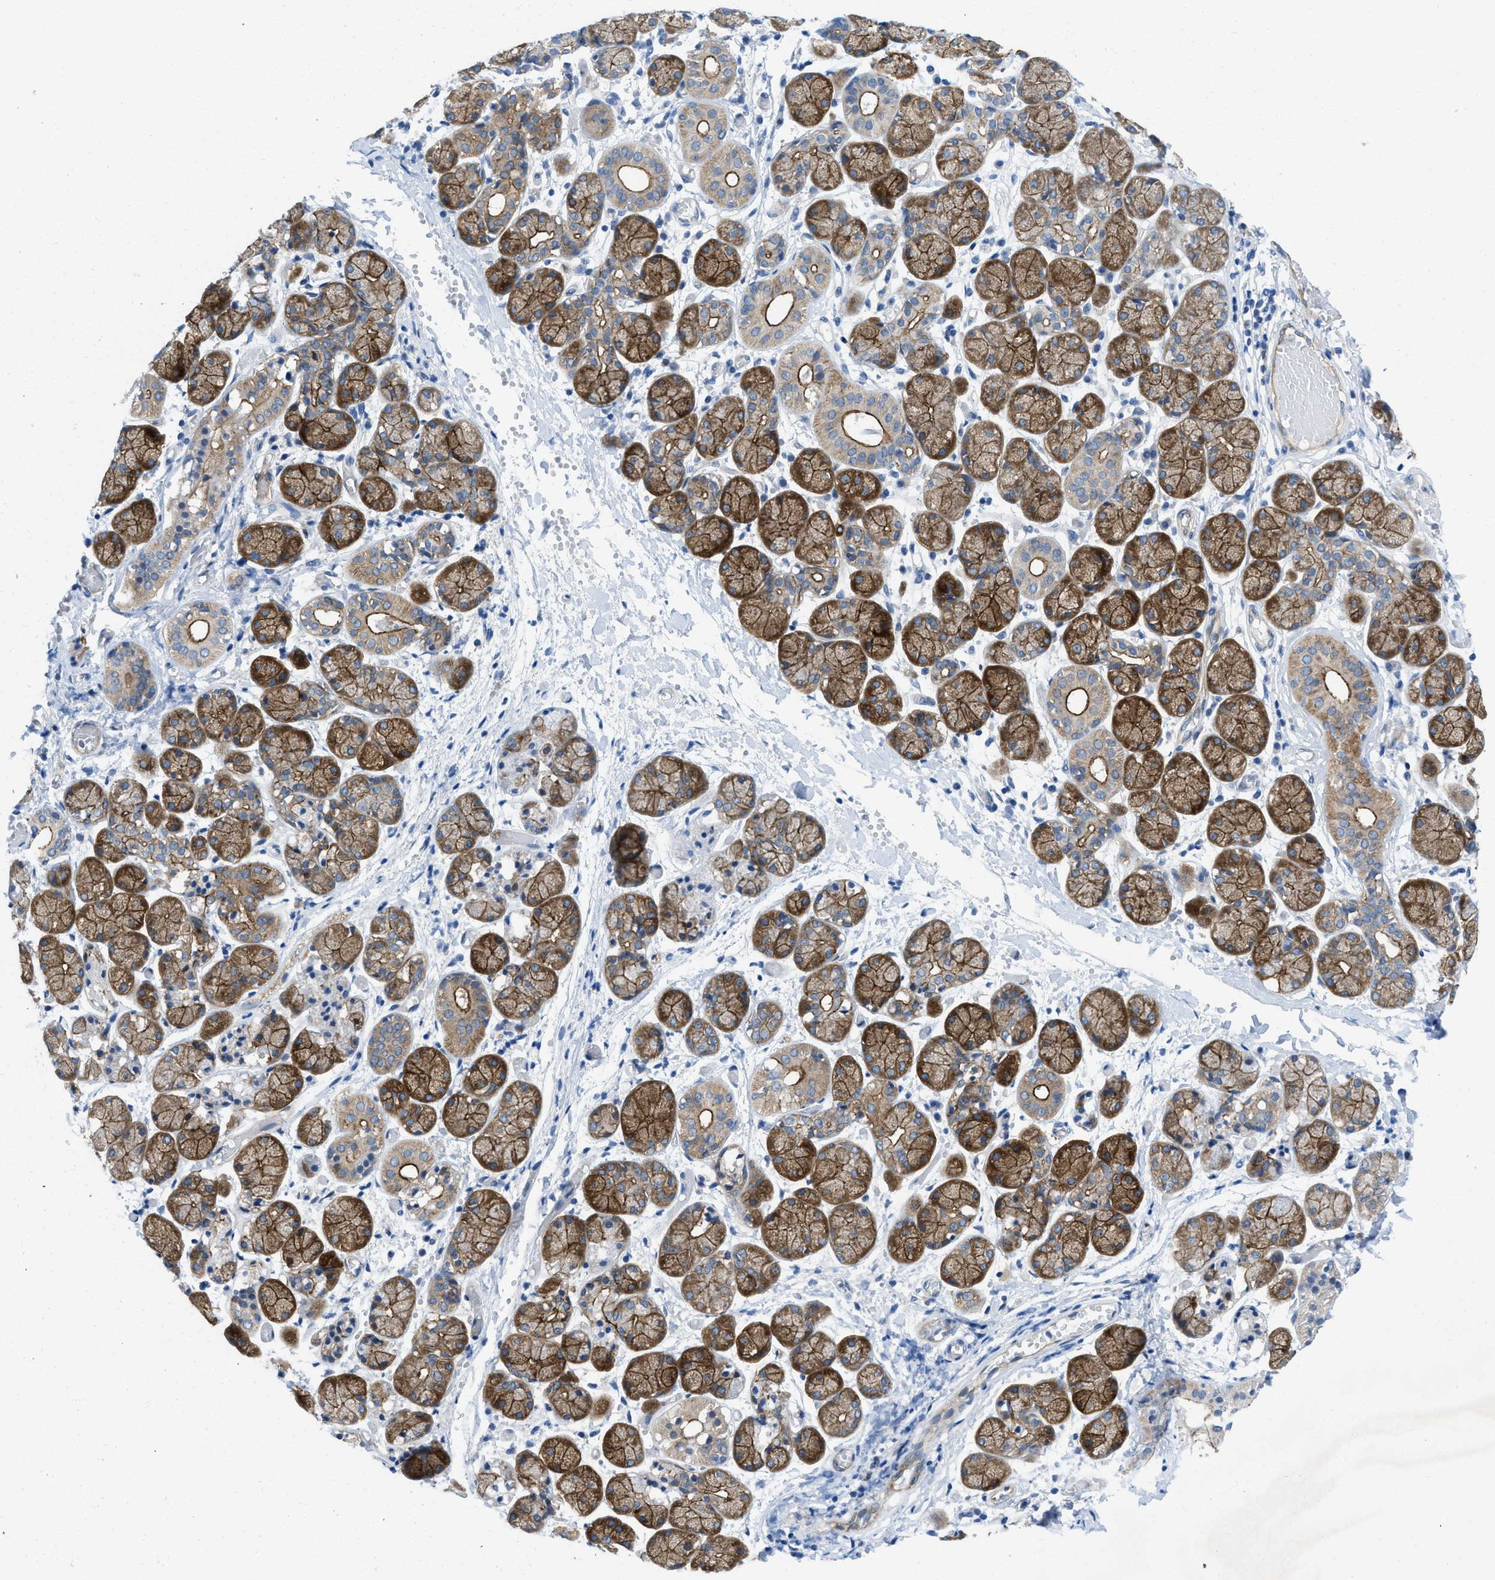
{"staining": {"intensity": "moderate", "quantity": ">75%", "location": "cytoplasmic/membranous"}, "tissue": "salivary gland", "cell_type": "Glandular cells", "image_type": "normal", "snomed": [{"axis": "morphology", "description": "Normal tissue, NOS"}, {"axis": "topography", "description": "Salivary gland"}], "caption": "Glandular cells display medium levels of moderate cytoplasmic/membranous positivity in about >75% of cells in unremarkable human salivary gland. Nuclei are stained in blue.", "gene": "PDLIM5", "patient": {"sex": "female", "age": 24}}